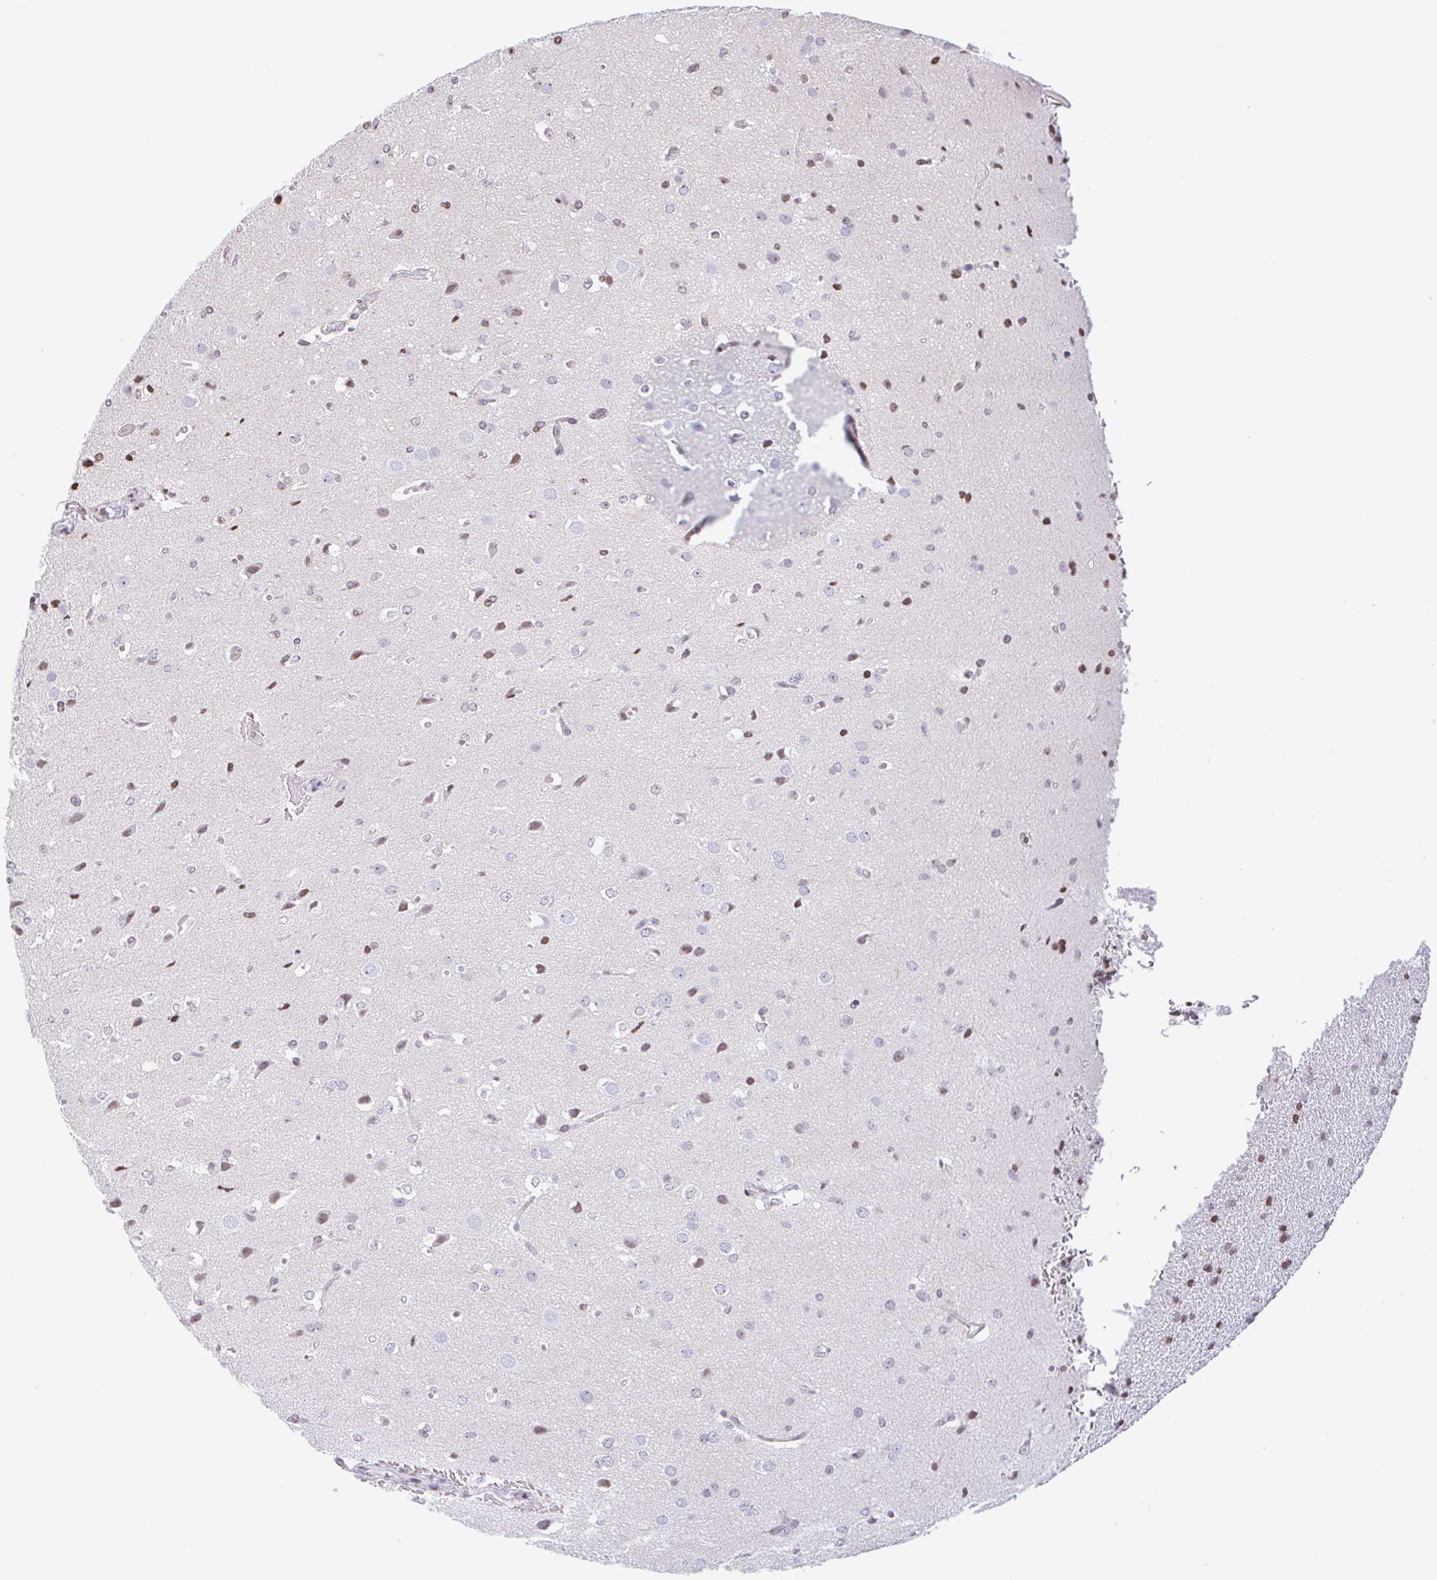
{"staining": {"intensity": "moderate", "quantity": "<25%", "location": "nuclear"}, "tissue": "glioma", "cell_type": "Tumor cells", "image_type": "cancer", "snomed": [{"axis": "morphology", "description": "Glioma, malignant, Low grade"}, {"axis": "topography", "description": "Brain"}], "caption": "This histopathology image demonstrates malignant glioma (low-grade) stained with IHC to label a protein in brown. The nuclear of tumor cells show moderate positivity for the protein. Nuclei are counter-stained blue.", "gene": "NOL6", "patient": {"sex": "female", "age": 33}}